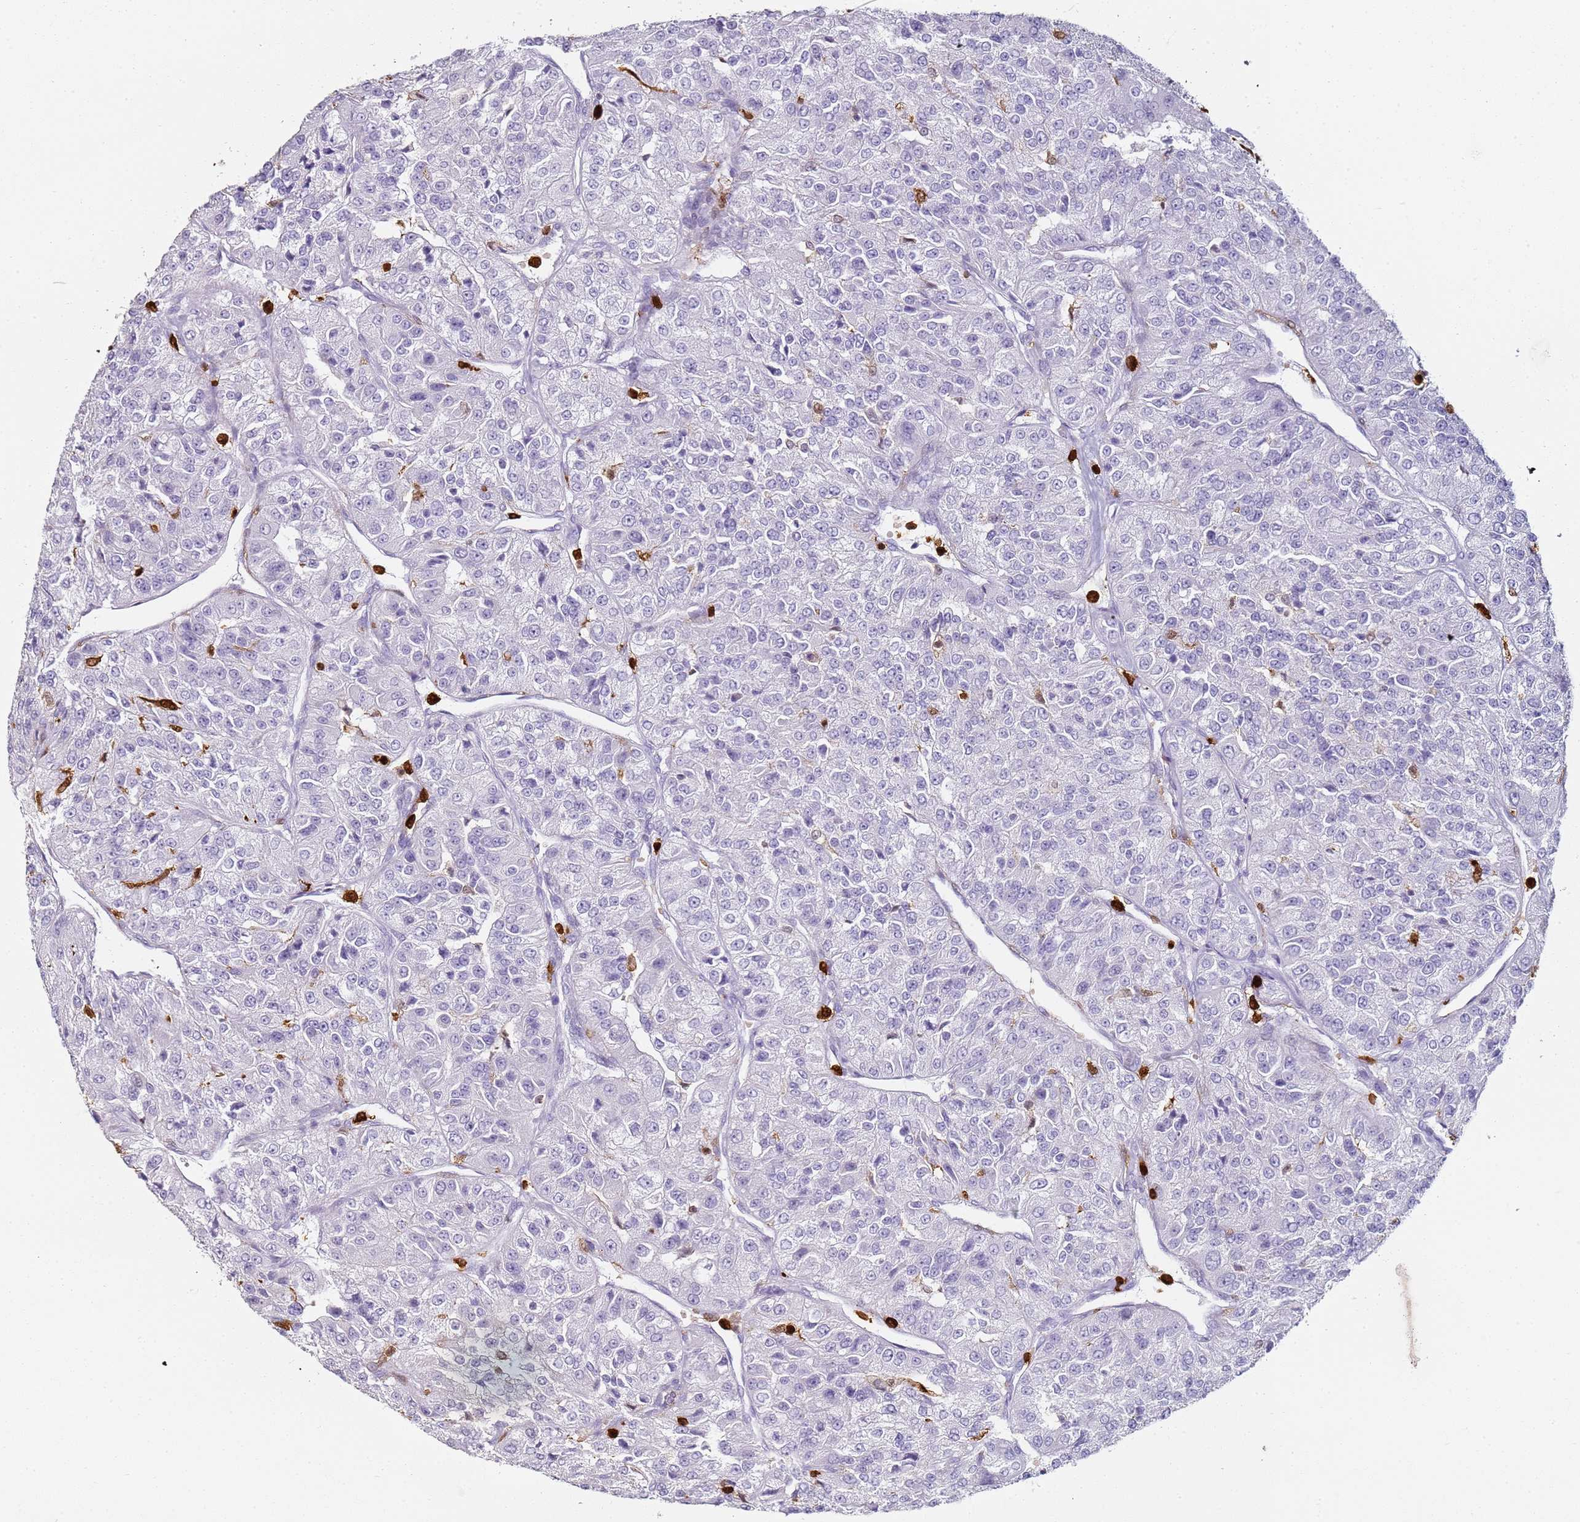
{"staining": {"intensity": "negative", "quantity": "none", "location": "none"}, "tissue": "renal cancer", "cell_type": "Tumor cells", "image_type": "cancer", "snomed": [{"axis": "morphology", "description": "Adenocarcinoma, NOS"}, {"axis": "topography", "description": "Kidney"}], "caption": "Tumor cells are negative for brown protein staining in renal adenocarcinoma. The staining is performed using DAB brown chromogen with nuclei counter-stained in using hematoxylin.", "gene": "S100A4", "patient": {"sex": "female", "age": 63}}